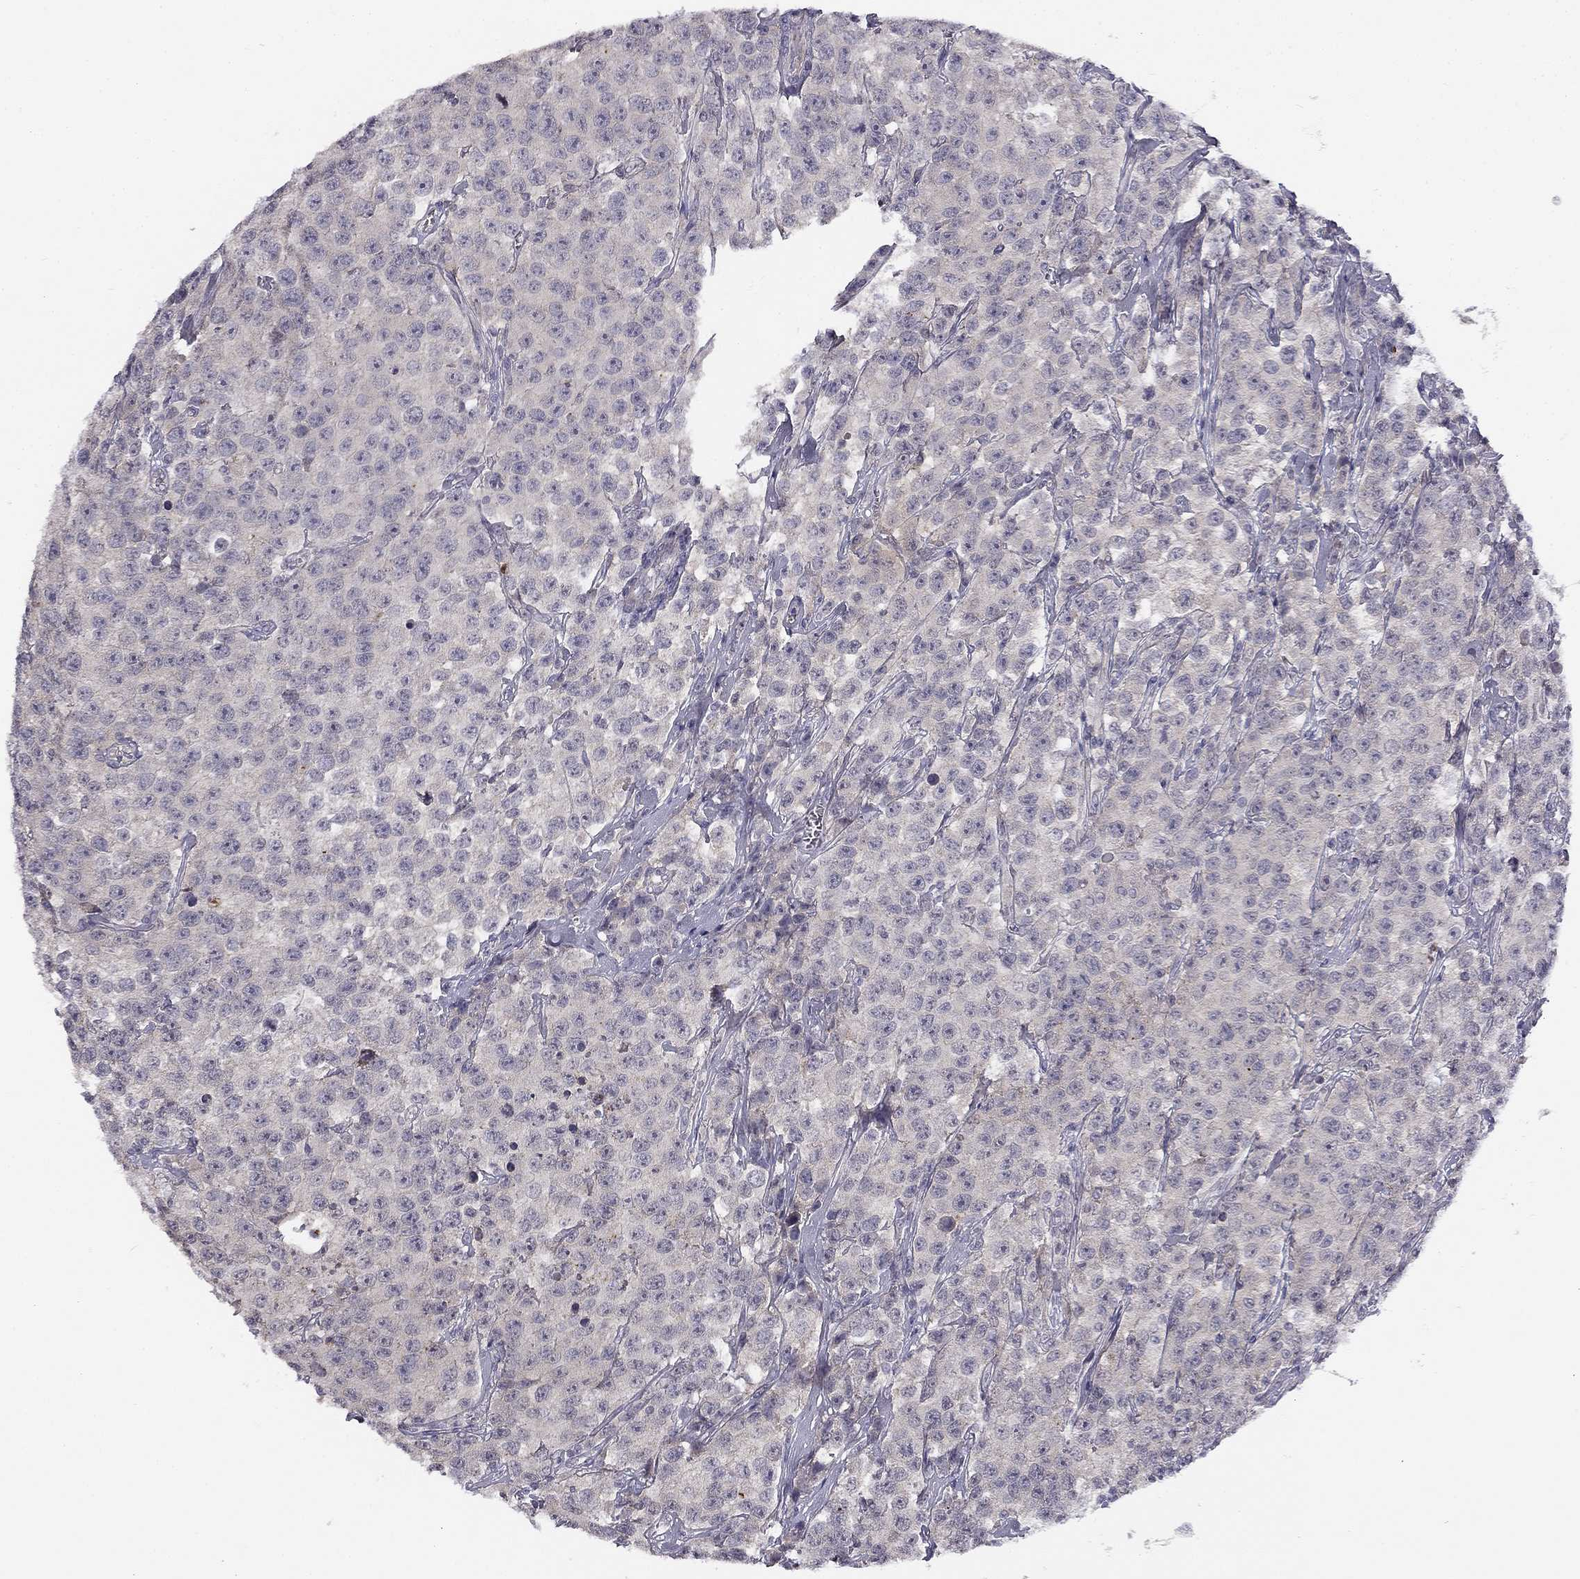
{"staining": {"intensity": "negative", "quantity": "none", "location": "none"}, "tissue": "testis cancer", "cell_type": "Tumor cells", "image_type": "cancer", "snomed": [{"axis": "morphology", "description": "Seminoma, NOS"}, {"axis": "topography", "description": "Testis"}], "caption": "Protein analysis of testis cancer (seminoma) demonstrates no significant expression in tumor cells.", "gene": "CNR1", "patient": {"sex": "male", "age": 59}}